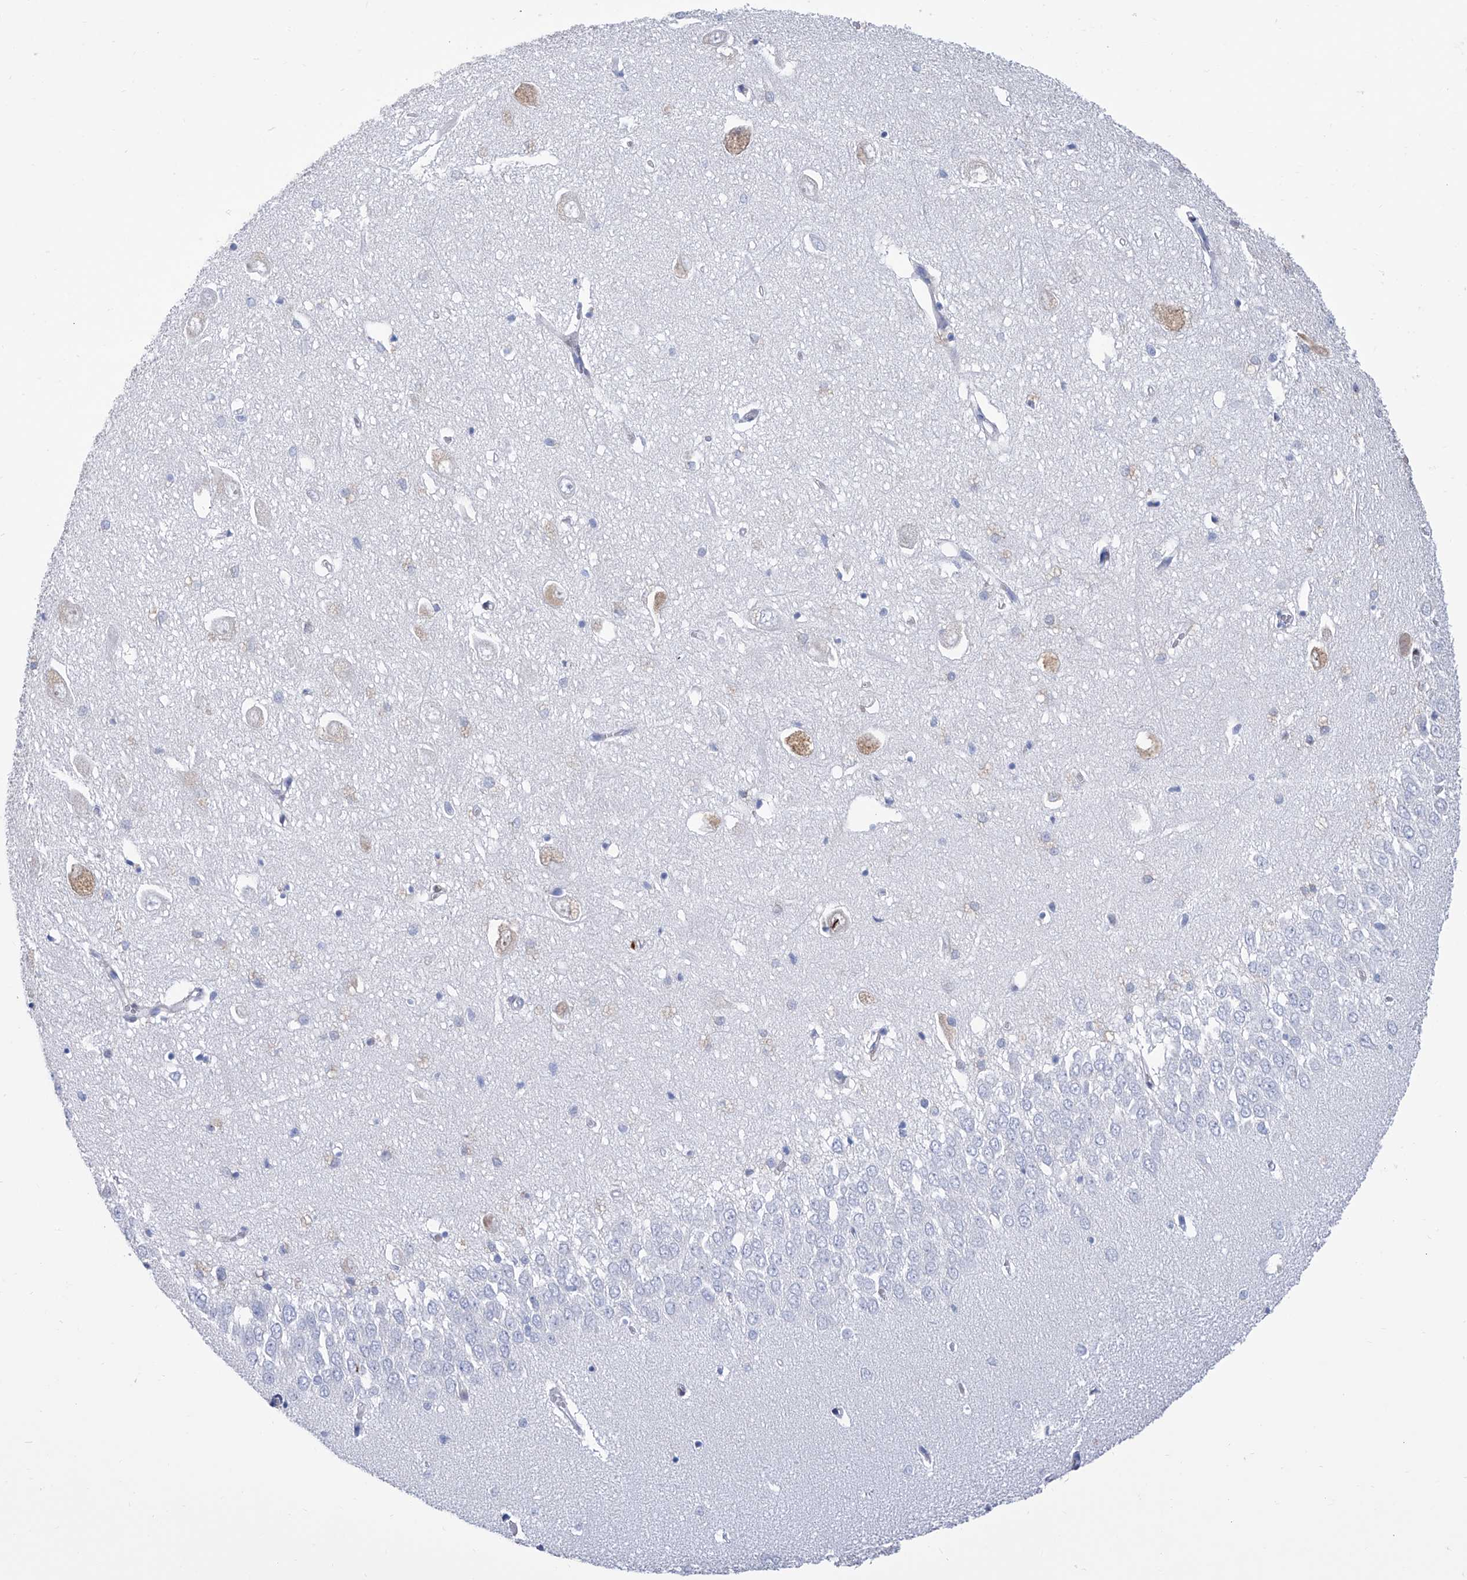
{"staining": {"intensity": "negative", "quantity": "none", "location": "none"}, "tissue": "hippocampus", "cell_type": "Glial cells", "image_type": "normal", "snomed": [{"axis": "morphology", "description": "Normal tissue, NOS"}, {"axis": "topography", "description": "Hippocampus"}], "caption": "Immunohistochemistry (IHC) of unremarkable hippocampus demonstrates no positivity in glial cells.", "gene": "SMS", "patient": {"sex": "female", "age": 64}}